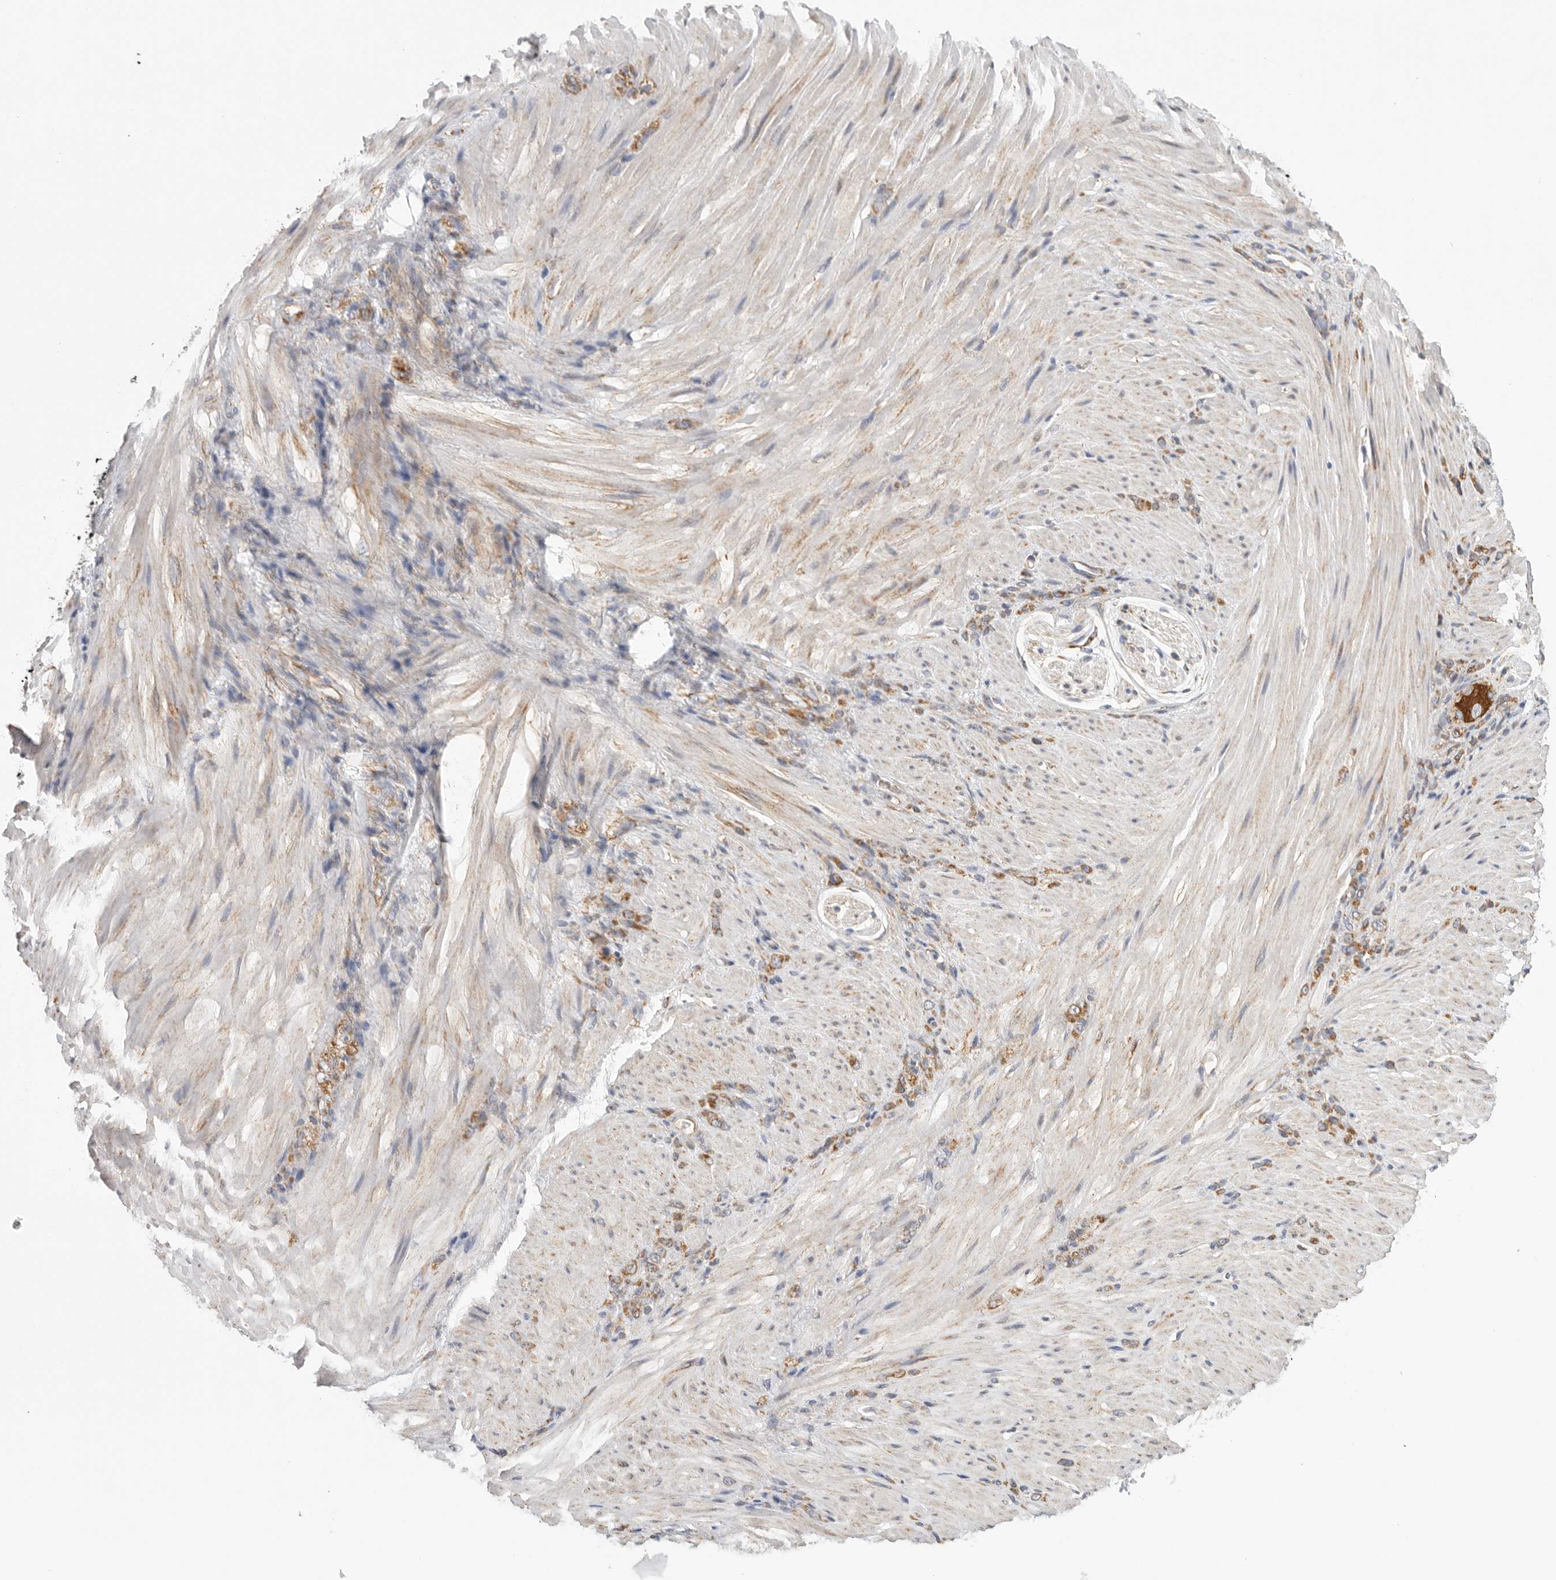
{"staining": {"intensity": "moderate", "quantity": ">75%", "location": "cytoplasmic/membranous"}, "tissue": "stomach cancer", "cell_type": "Tumor cells", "image_type": "cancer", "snomed": [{"axis": "morphology", "description": "Normal tissue, NOS"}, {"axis": "morphology", "description": "Adenocarcinoma, NOS"}, {"axis": "topography", "description": "Stomach"}], "caption": "A photomicrograph of stomach adenocarcinoma stained for a protein demonstrates moderate cytoplasmic/membranous brown staining in tumor cells.", "gene": "FKBP8", "patient": {"sex": "male", "age": 82}}